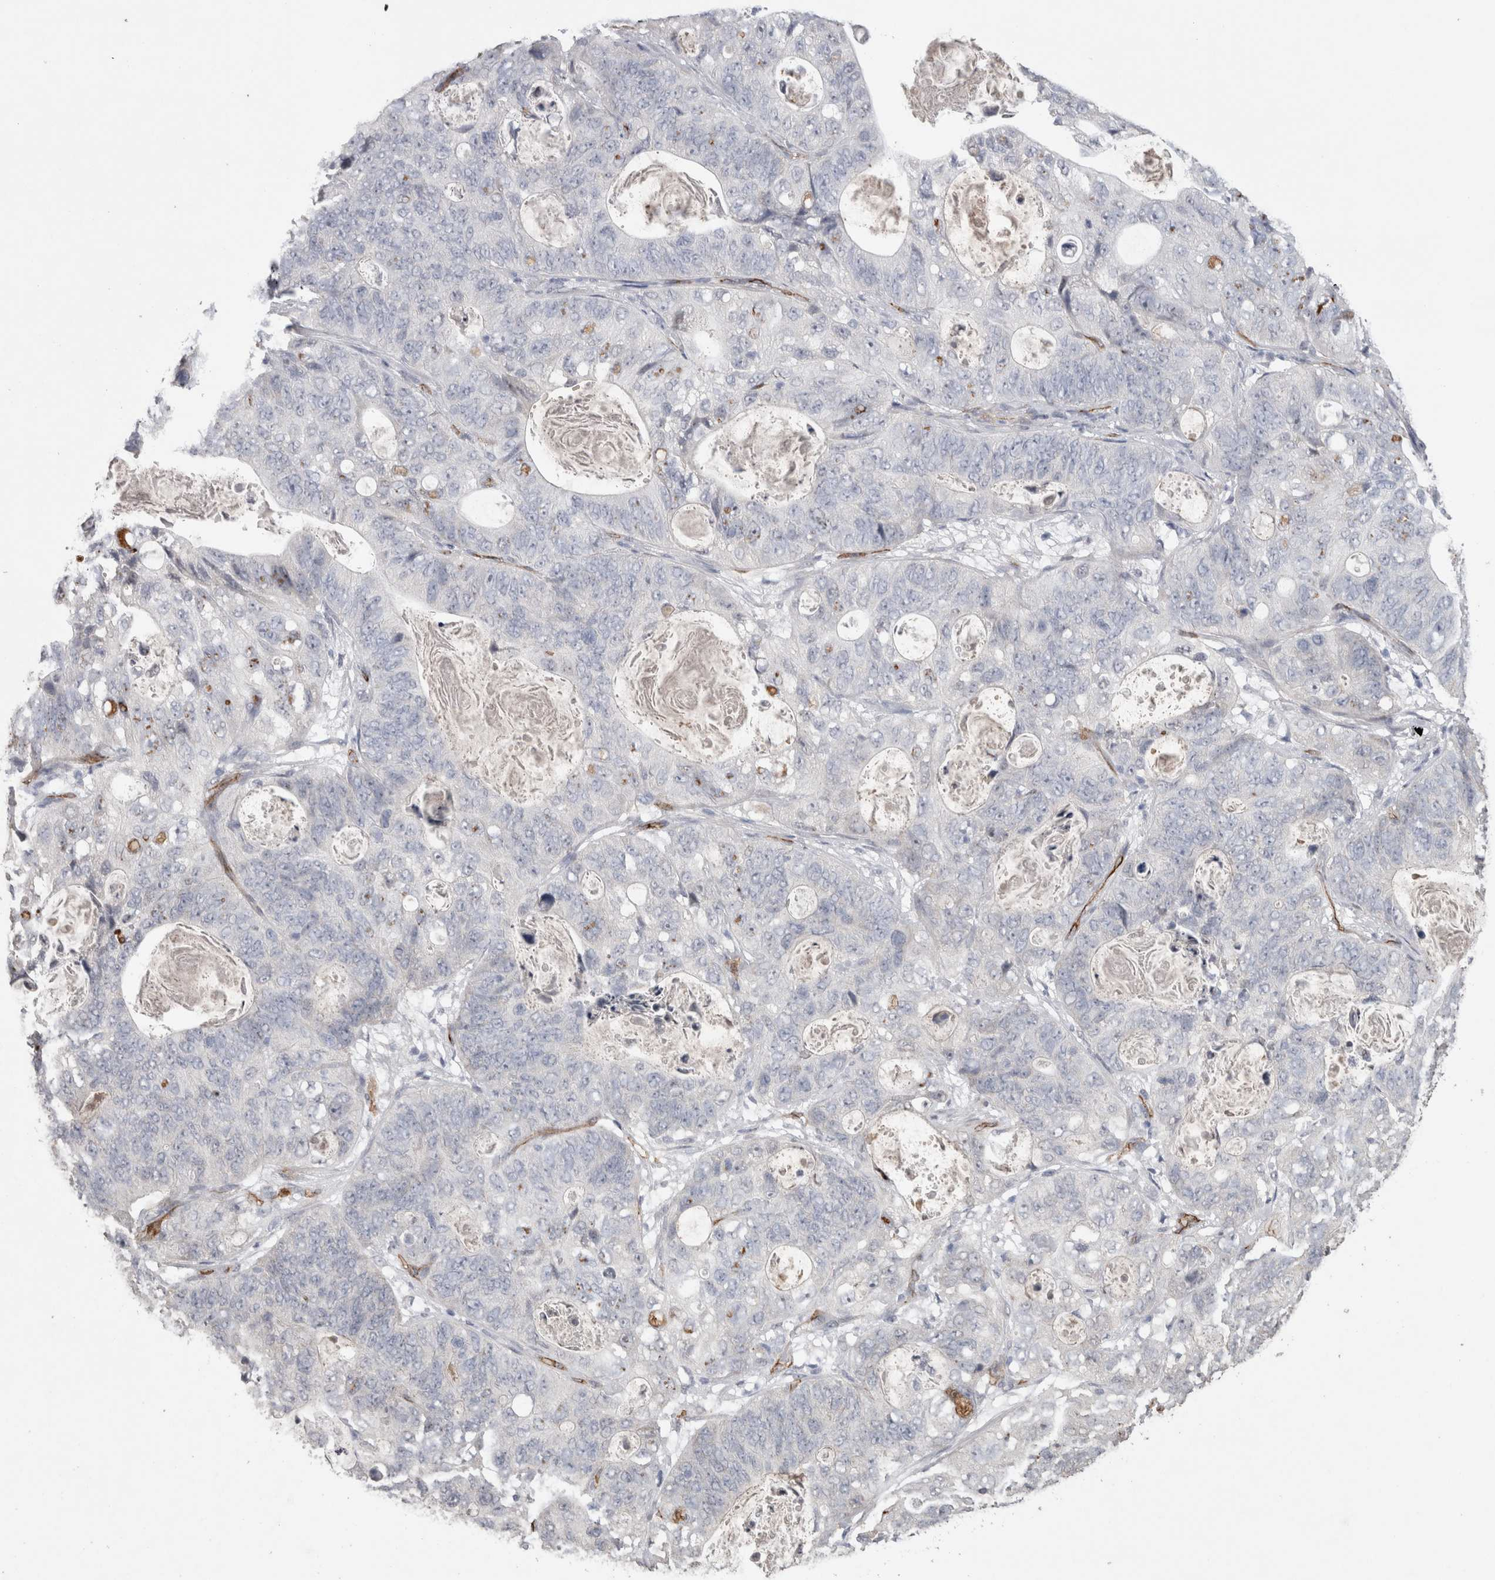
{"staining": {"intensity": "negative", "quantity": "none", "location": "none"}, "tissue": "stomach cancer", "cell_type": "Tumor cells", "image_type": "cancer", "snomed": [{"axis": "morphology", "description": "Normal tissue, NOS"}, {"axis": "morphology", "description": "Adenocarcinoma, NOS"}, {"axis": "topography", "description": "Stomach"}], "caption": "High magnification brightfield microscopy of stomach adenocarcinoma stained with DAB (brown) and counterstained with hematoxylin (blue): tumor cells show no significant expression.", "gene": "CDH13", "patient": {"sex": "female", "age": 89}}